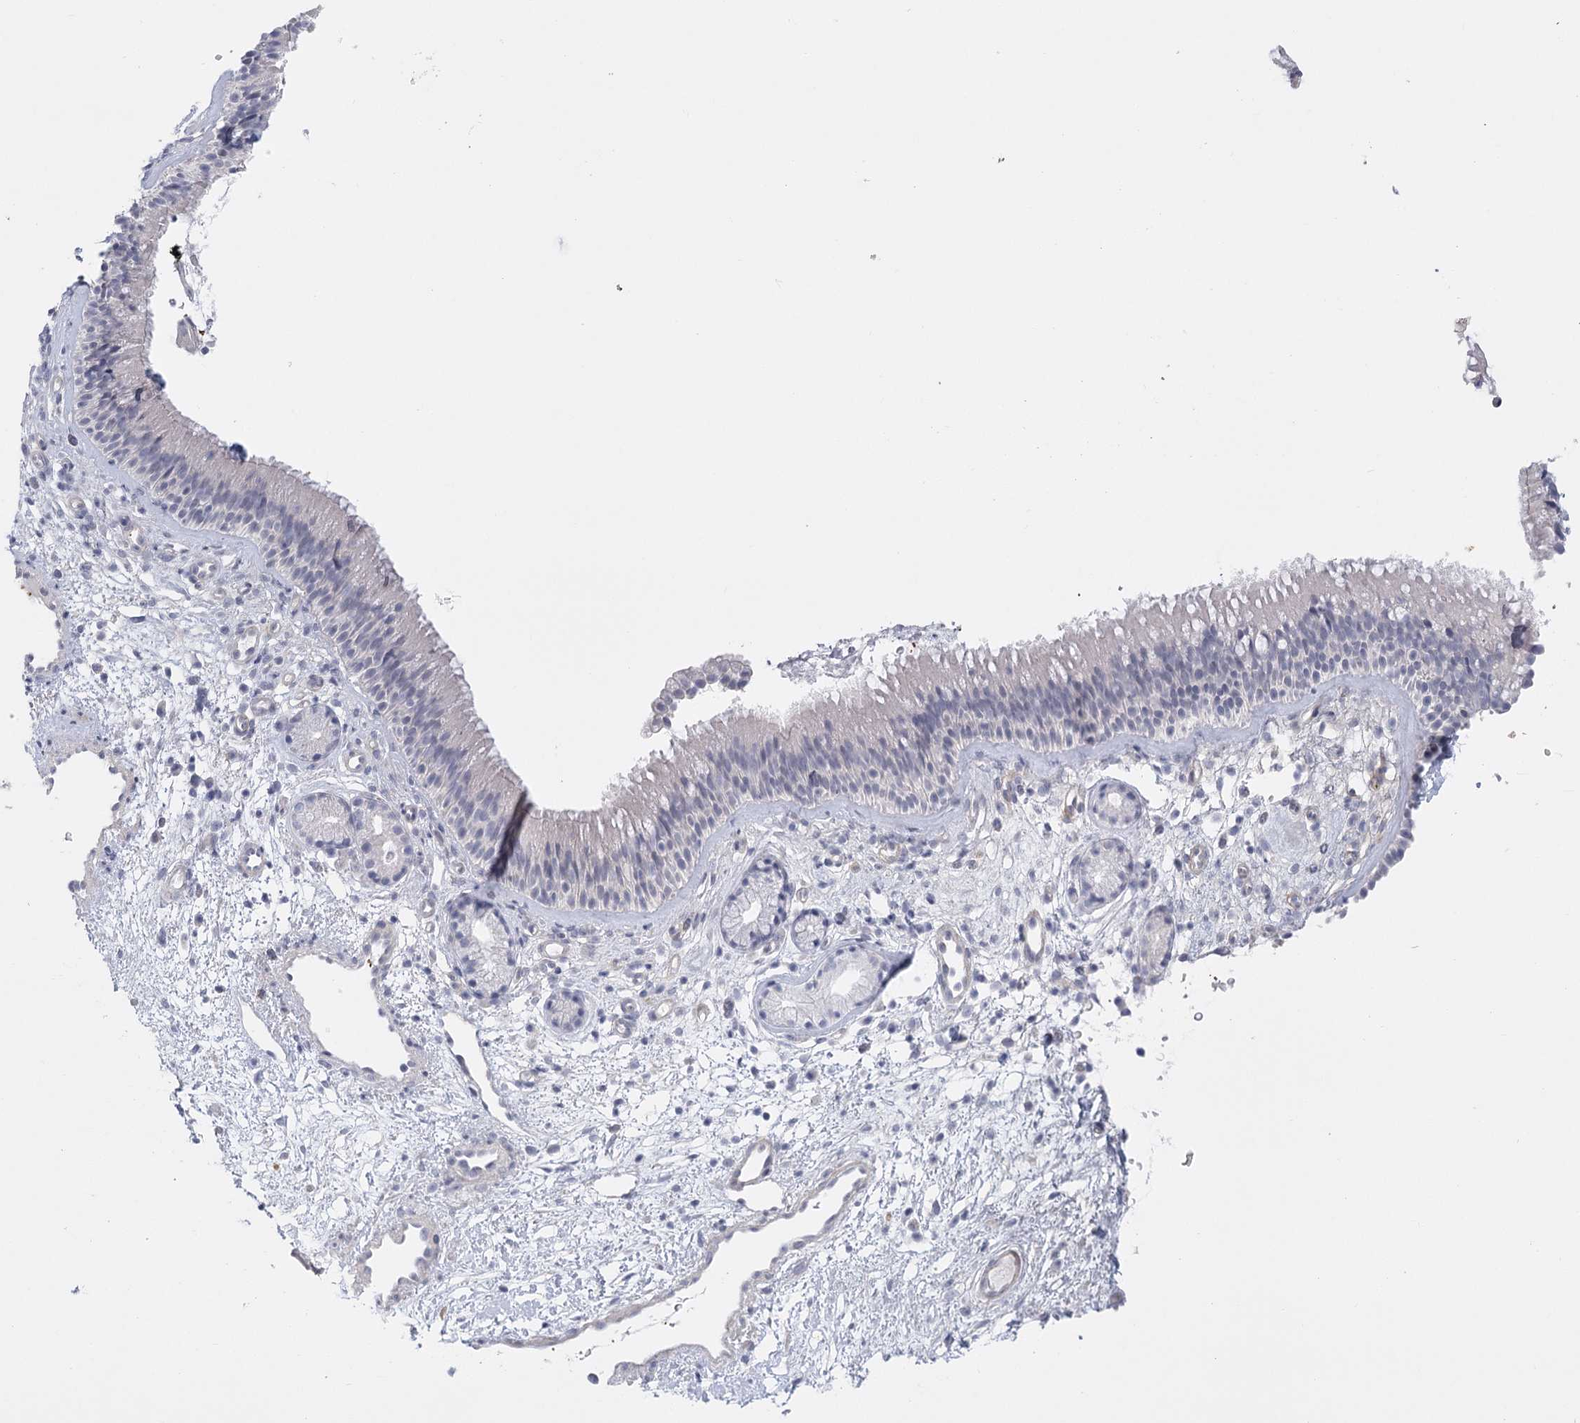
{"staining": {"intensity": "negative", "quantity": "none", "location": "none"}, "tissue": "nasopharynx", "cell_type": "Respiratory epithelial cells", "image_type": "normal", "snomed": [{"axis": "morphology", "description": "Normal tissue, NOS"}, {"axis": "morphology", "description": "Inflammation, NOS"}, {"axis": "morphology", "description": "Malignant melanoma, Metastatic site"}, {"axis": "topography", "description": "Nasopharynx"}], "caption": "Respiratory epithelial cells show no significant expression in normal nasopharynx. (DAB (3,3'-diaminobenzidine) immunohistochemistry with hematoxylin counter stain).", "gene": "FAM76B", "patient": {"sex": "male", "age": 70}}